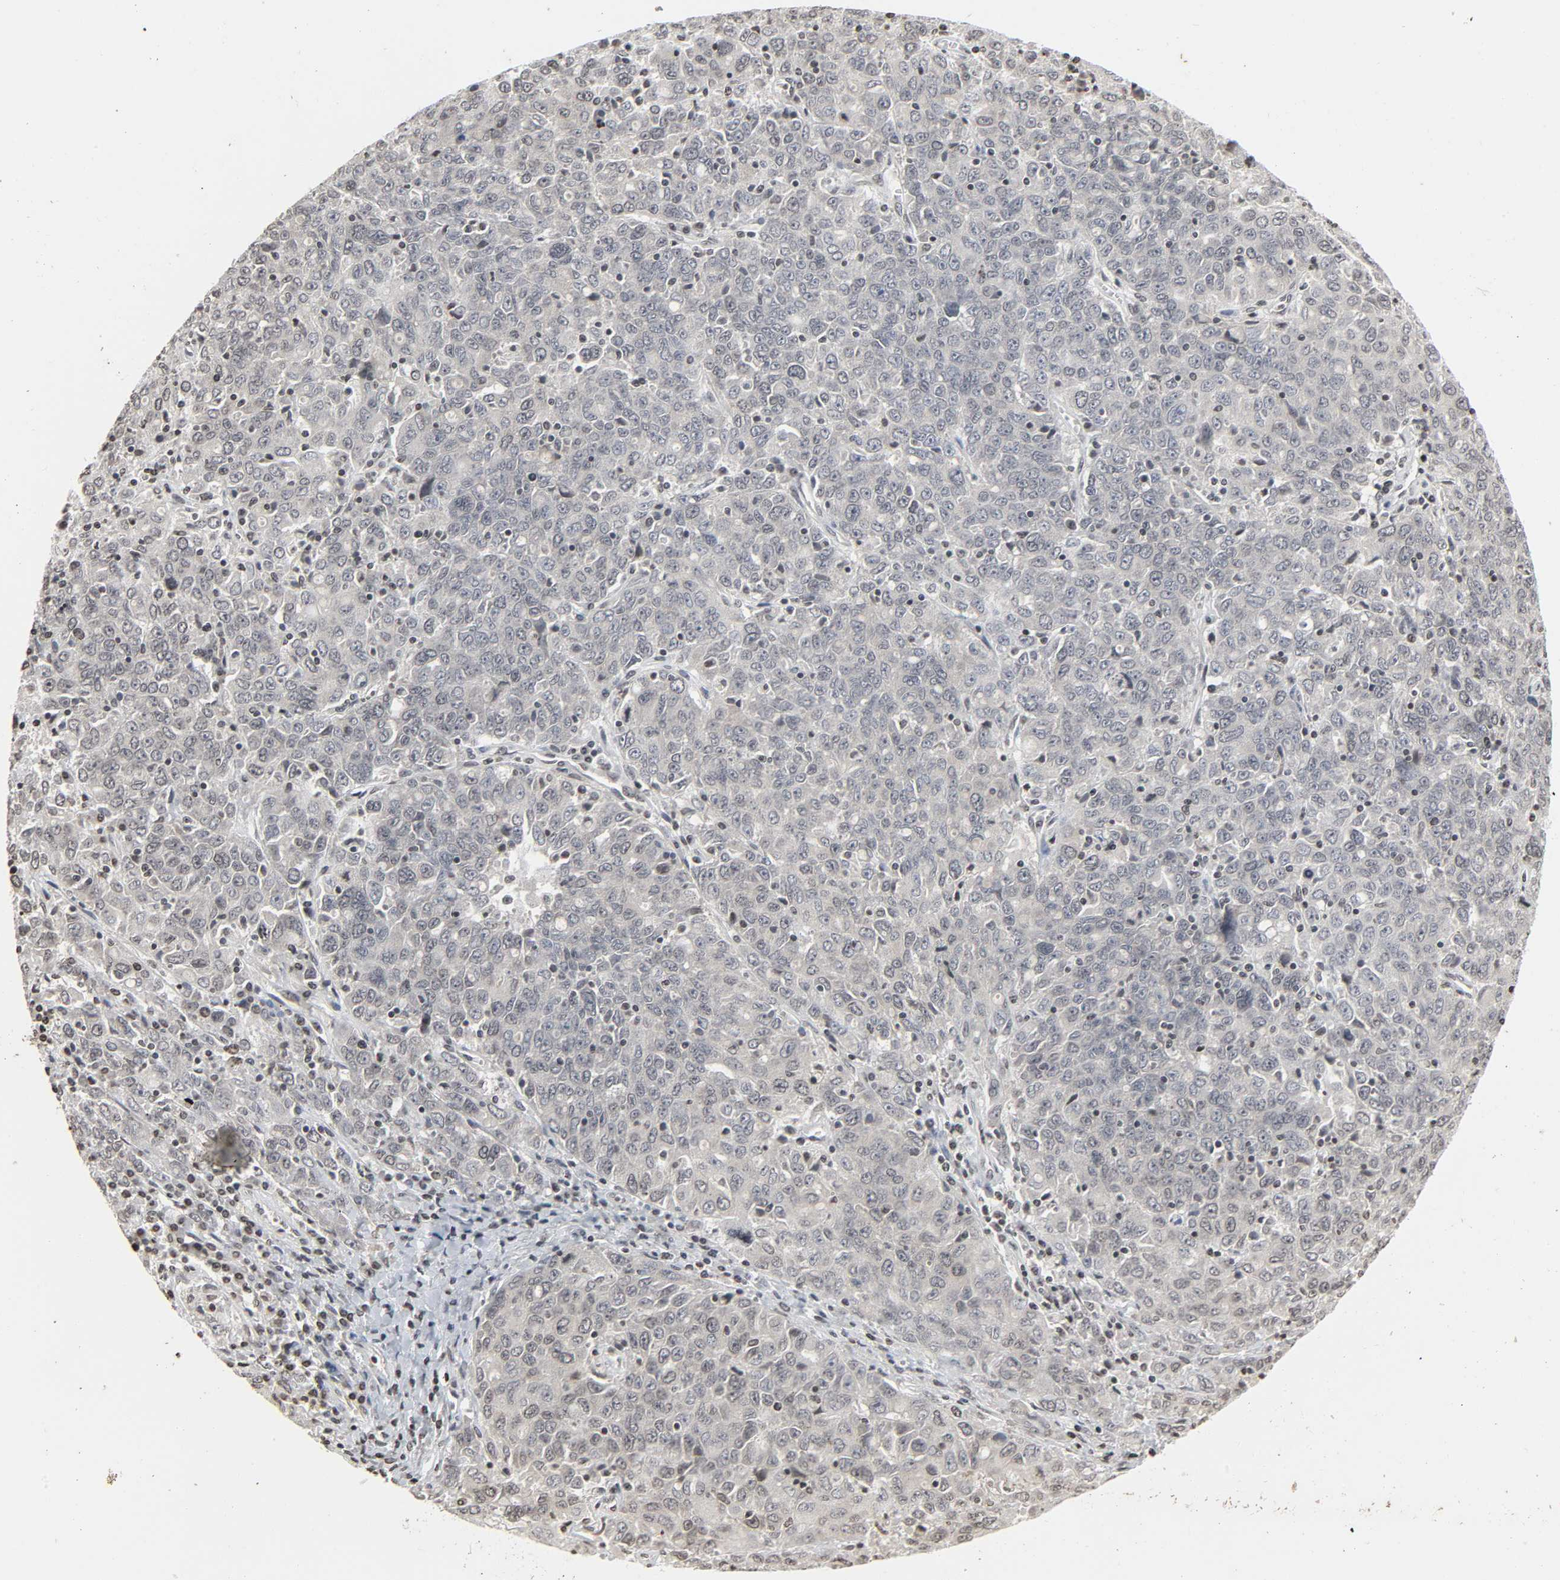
{"staining": {"intensity": "negative", "quantity": "none", "location": "none"}, "tissue": "ovarian cancer", "cell_type": "Tumor cells", "image_type": "cancer", "snomed": [{"axis": "morphology", "description": "Carcinoma, endometroid"}, {"axis": "topography", "description": "Ovary"}], "caption": "A high-resolution micrograph shows immunohistochemistry (IHC) staining of ovarian cancer, which reveals no significant positivity in tumor cells.", "gene": "ELAVL1", "patient": {"sex": "female", "age": 62}}